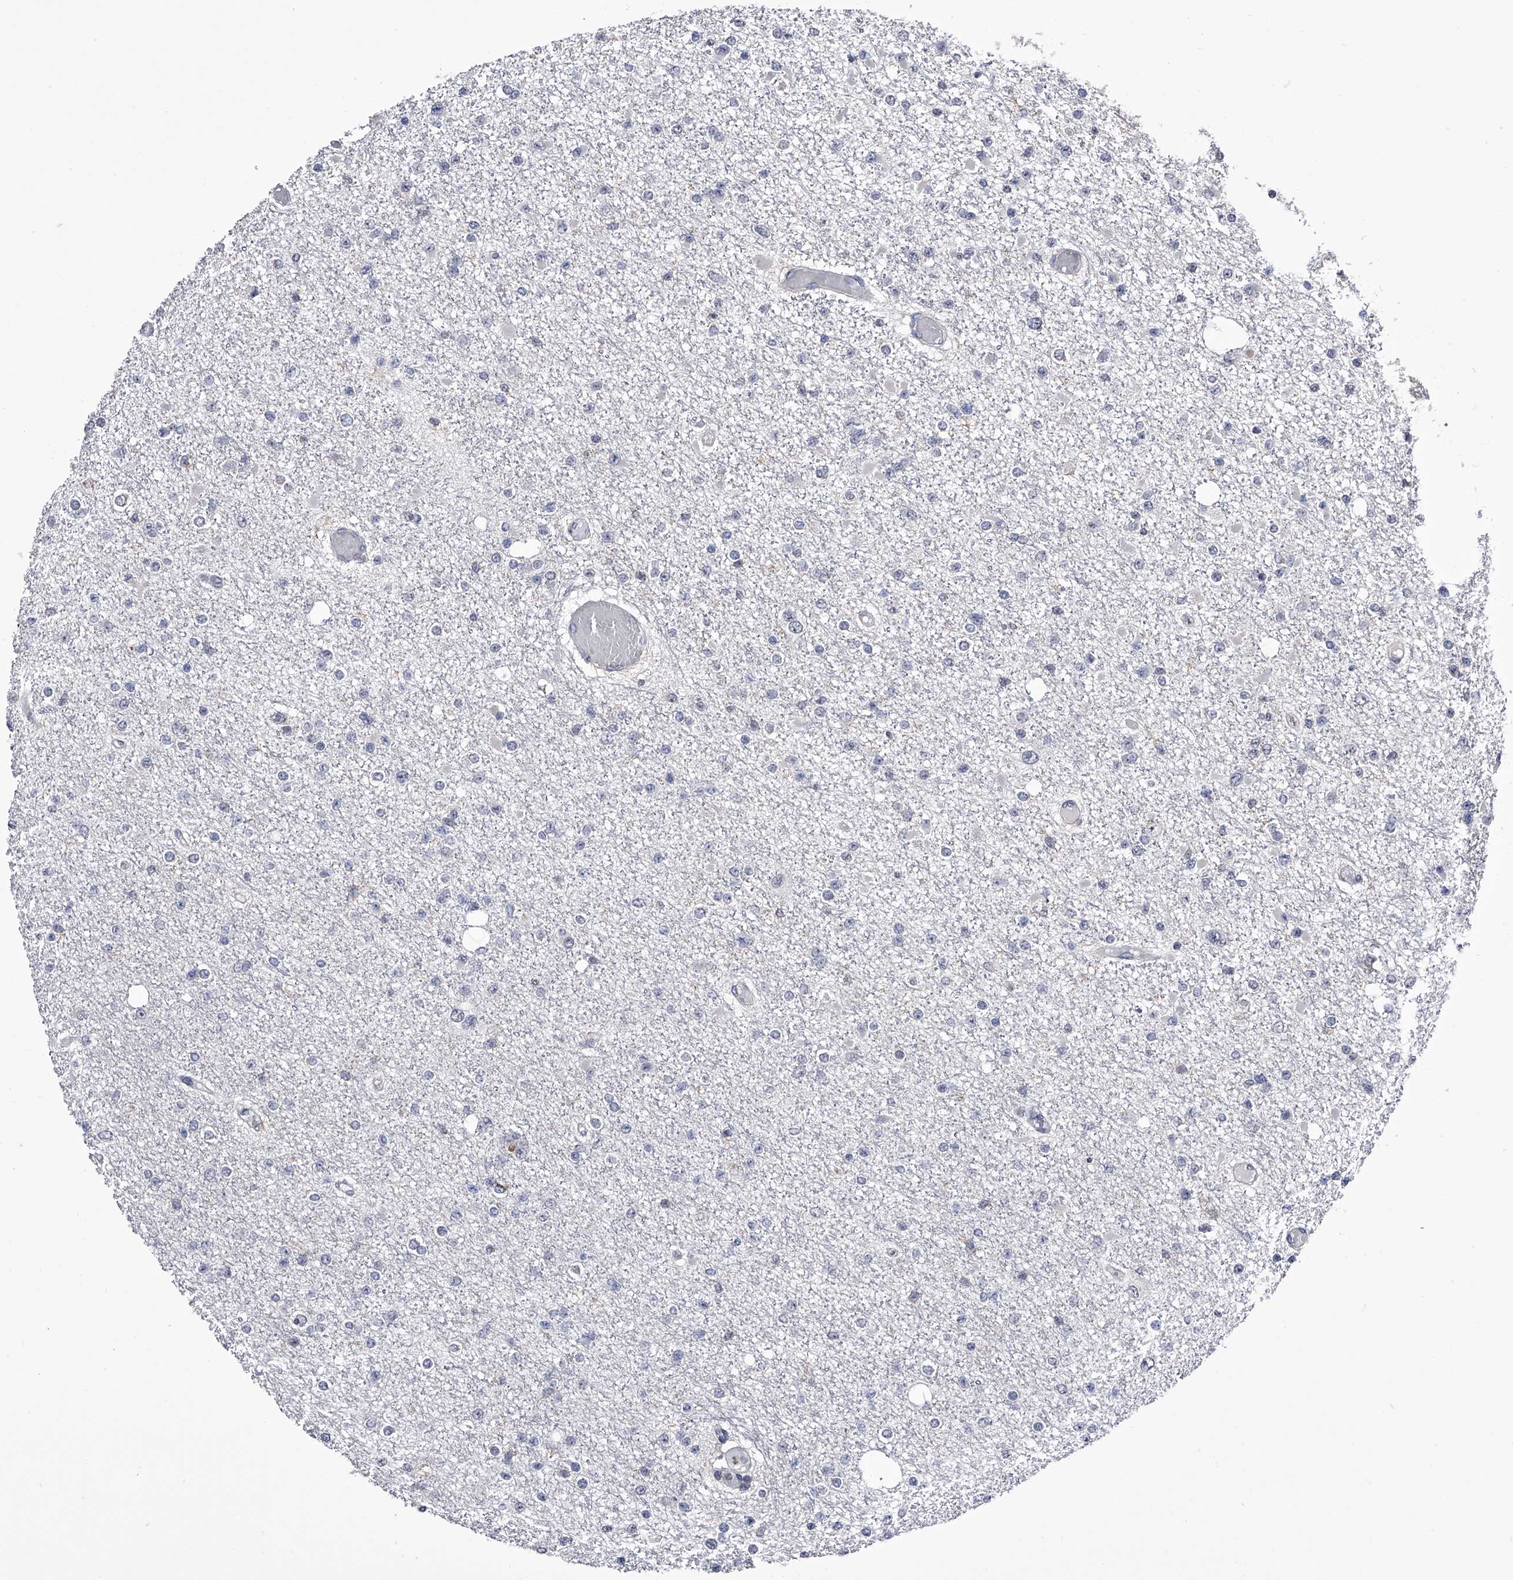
{"staining": {"intensity": "negative", "quantity": "none", "location": "none"}, "tissue": "glioma", "cell_type": "Tumor cells", "image_type": "cancer", "snomed": [{"axis": "morphology", "description": "Glioma, malignant, Low grade"}, {"axis": "topography", "description": "Brain"}], "caption": "DAB (3,3'-diaminobenzidine) immunohistochemical staining of glioma reveals no significant expression in tumor cells.", "gene": "PAN3", "patient": {"sex": "female", "age": 22}}